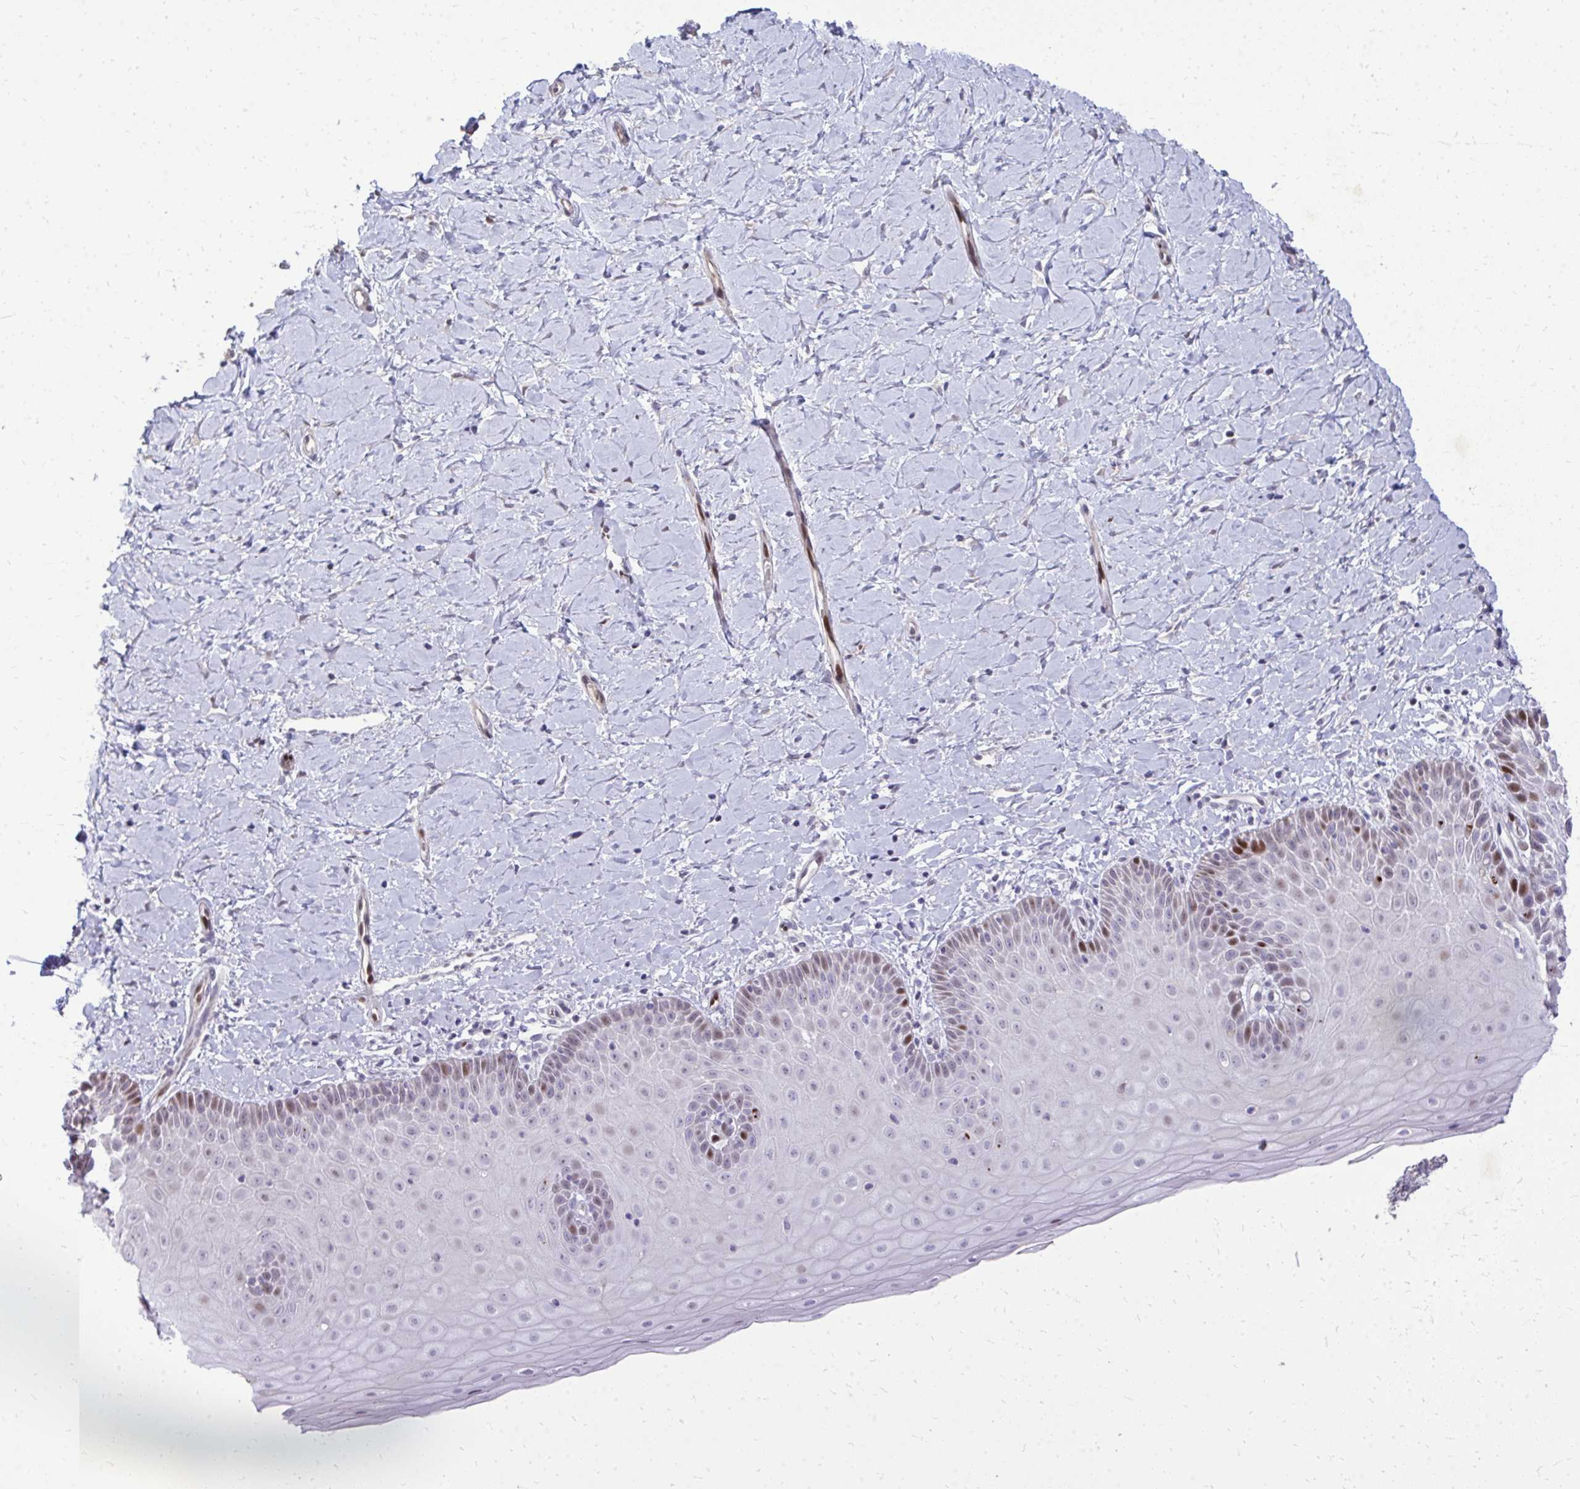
{"staining": {"intensity": "moderate", "quantity": ">75%", "location": "cytoplasmic/membranous,nuclear"}, "tissue": "cervix", "cell_type": "Glandular cells", "image_type": "normal", "snomed": [{"axis": "morphology", "description": "Normal tissue, NOS"}, {"axis": "topography", "description": "Cervix"}], "caption": "Protein staining displays moderate cytoplasmic/membranous,nuclear staining in approximately >75% of glandular cells in benign cervix. (Brightfield microscopy of DAB IHC at high magnification).", "gene": "DLX4", "patient": {"sex": "female", "age": 37}}